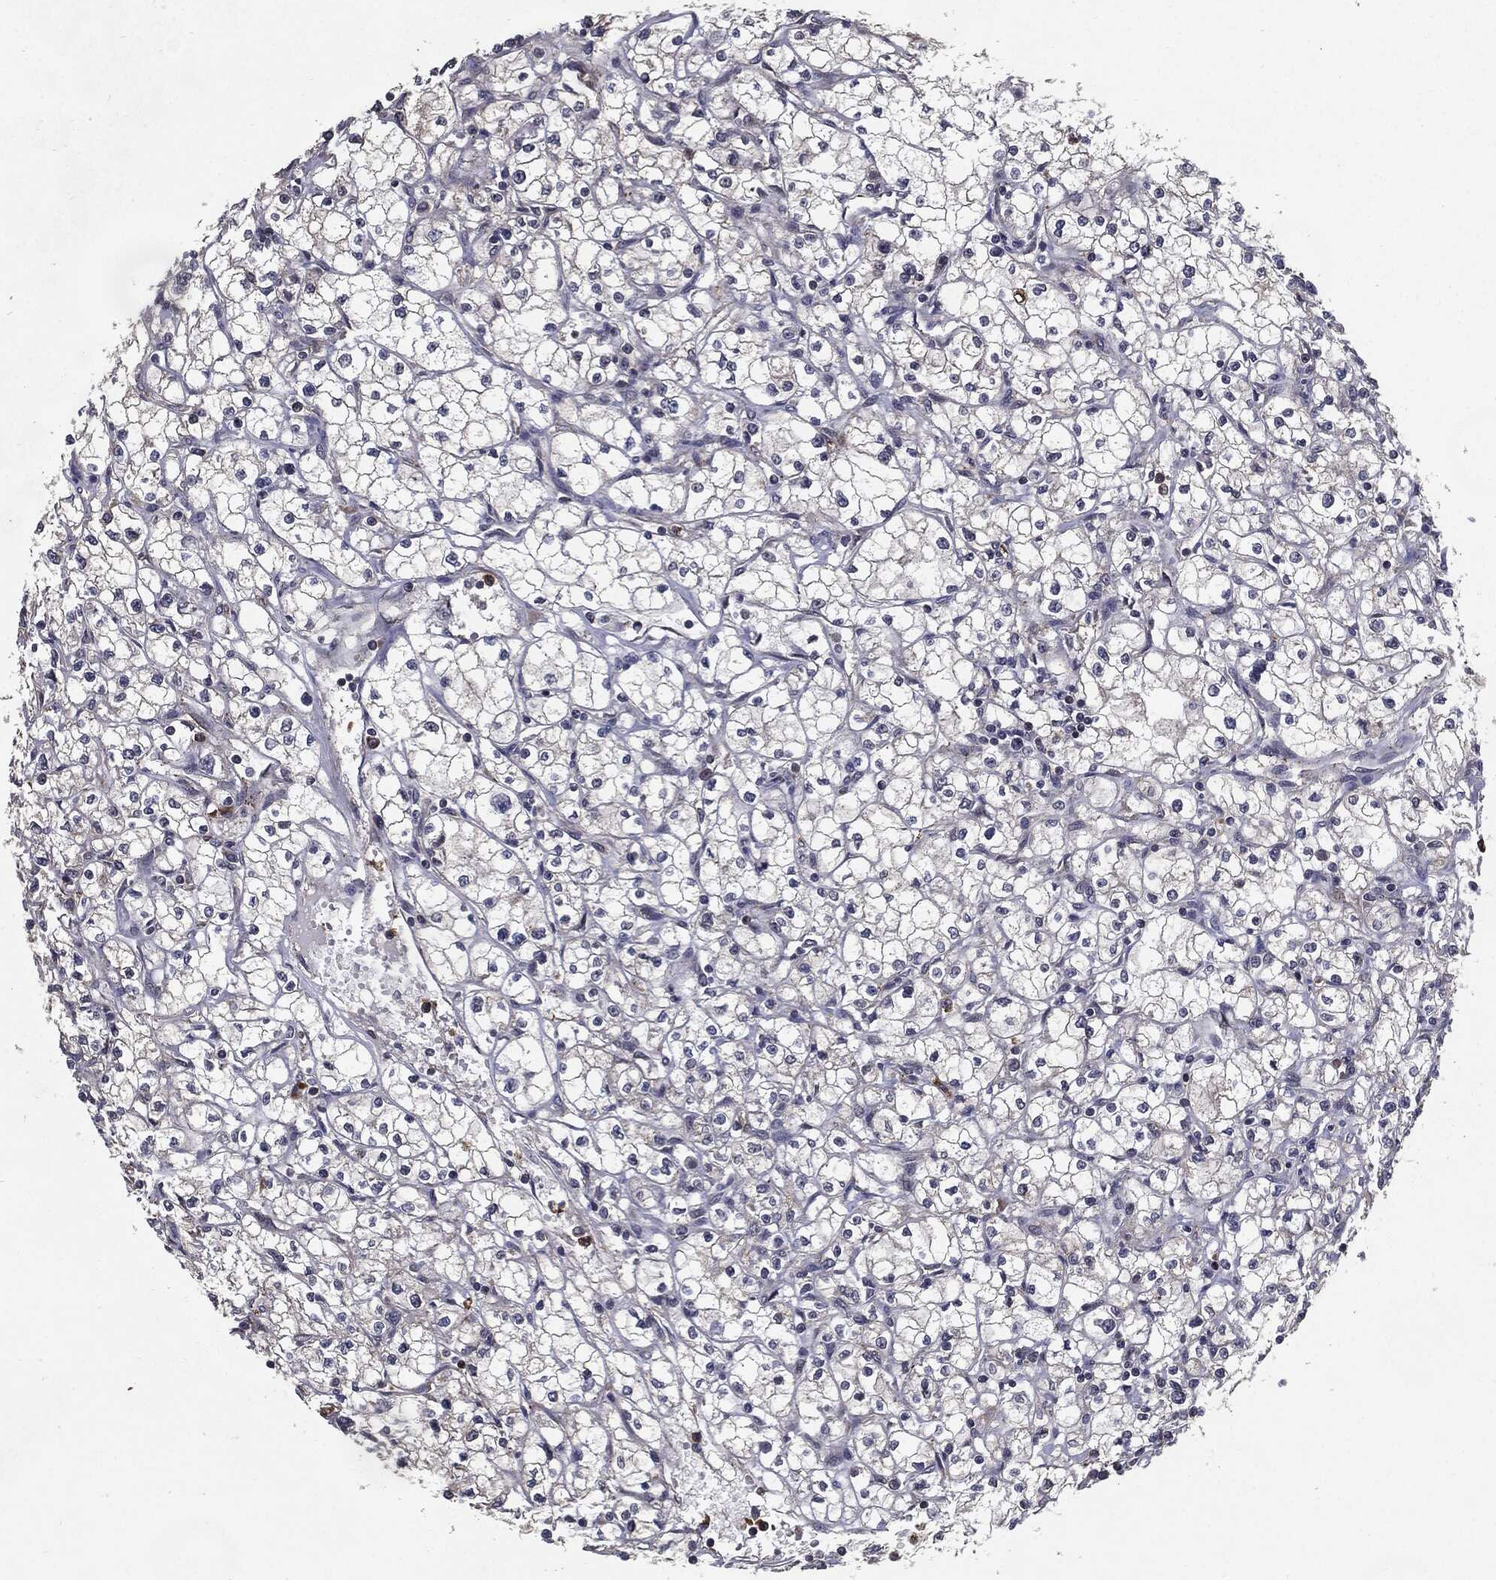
{"staining": {"intensity": "negative", "quantity": "none", "location": "none"}, "tissue": "renal cancer", "cell_type": "Tumor cells", "image_type": "cancer", "snomed": [{"axis": "morphology", "description": "Adenocarcinoma, NOS"}, {"axis": "topography", "description": "Kidney"}], "caption": "Tumor cells are negative for protein expression in human adenocarcinoma (renal). (DAB IHC with hematoxylin counter stain).", "gene": "HDAC5", "patient": {"sex": "male", "age": 67}}